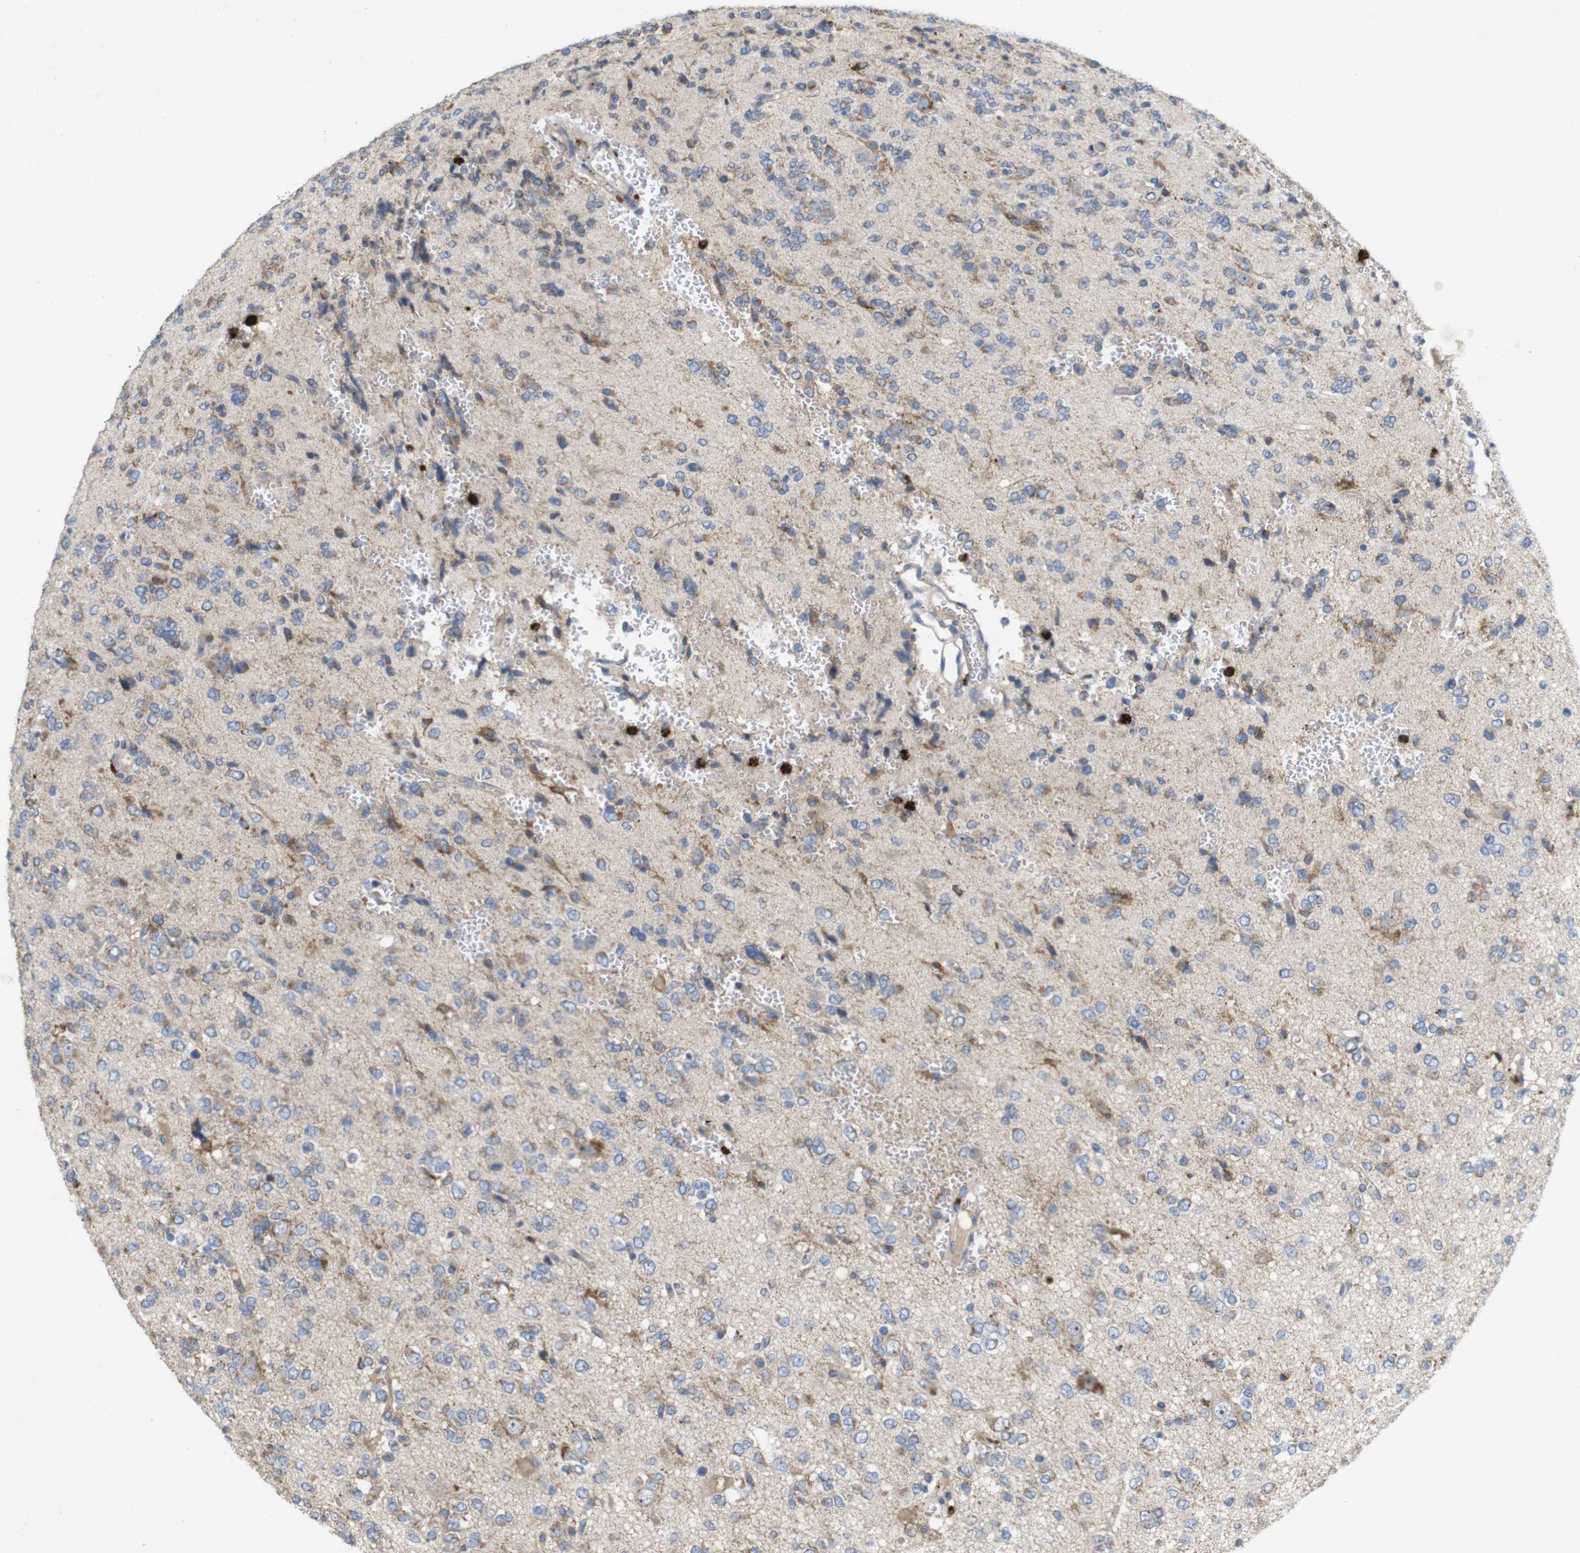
{"staining": {"intensity": "moderate", "quantity": "25%-75%", "location": "cytoplasmic/membranous"}, "tissue": "glioma", "cell_type": "Tumor cells", "image_type": "cancer", "snomed": [{"axis": "morphology", "description": "Glioma, malignant, Low grade"}, {"axis": "topography", "description": "Brain"}], "caption": "Moderate cytoplasmic/membranous staining is present in about 25%-75% of tumor cells in malignant glioma (low-grade). The staining is performed using DAB brown chromogen to label protein expression. The nuclei are counter-stained blue using hematoxylin.", "gene": "TSPAN14", "patient": {"sex": "male", "age": 38}}